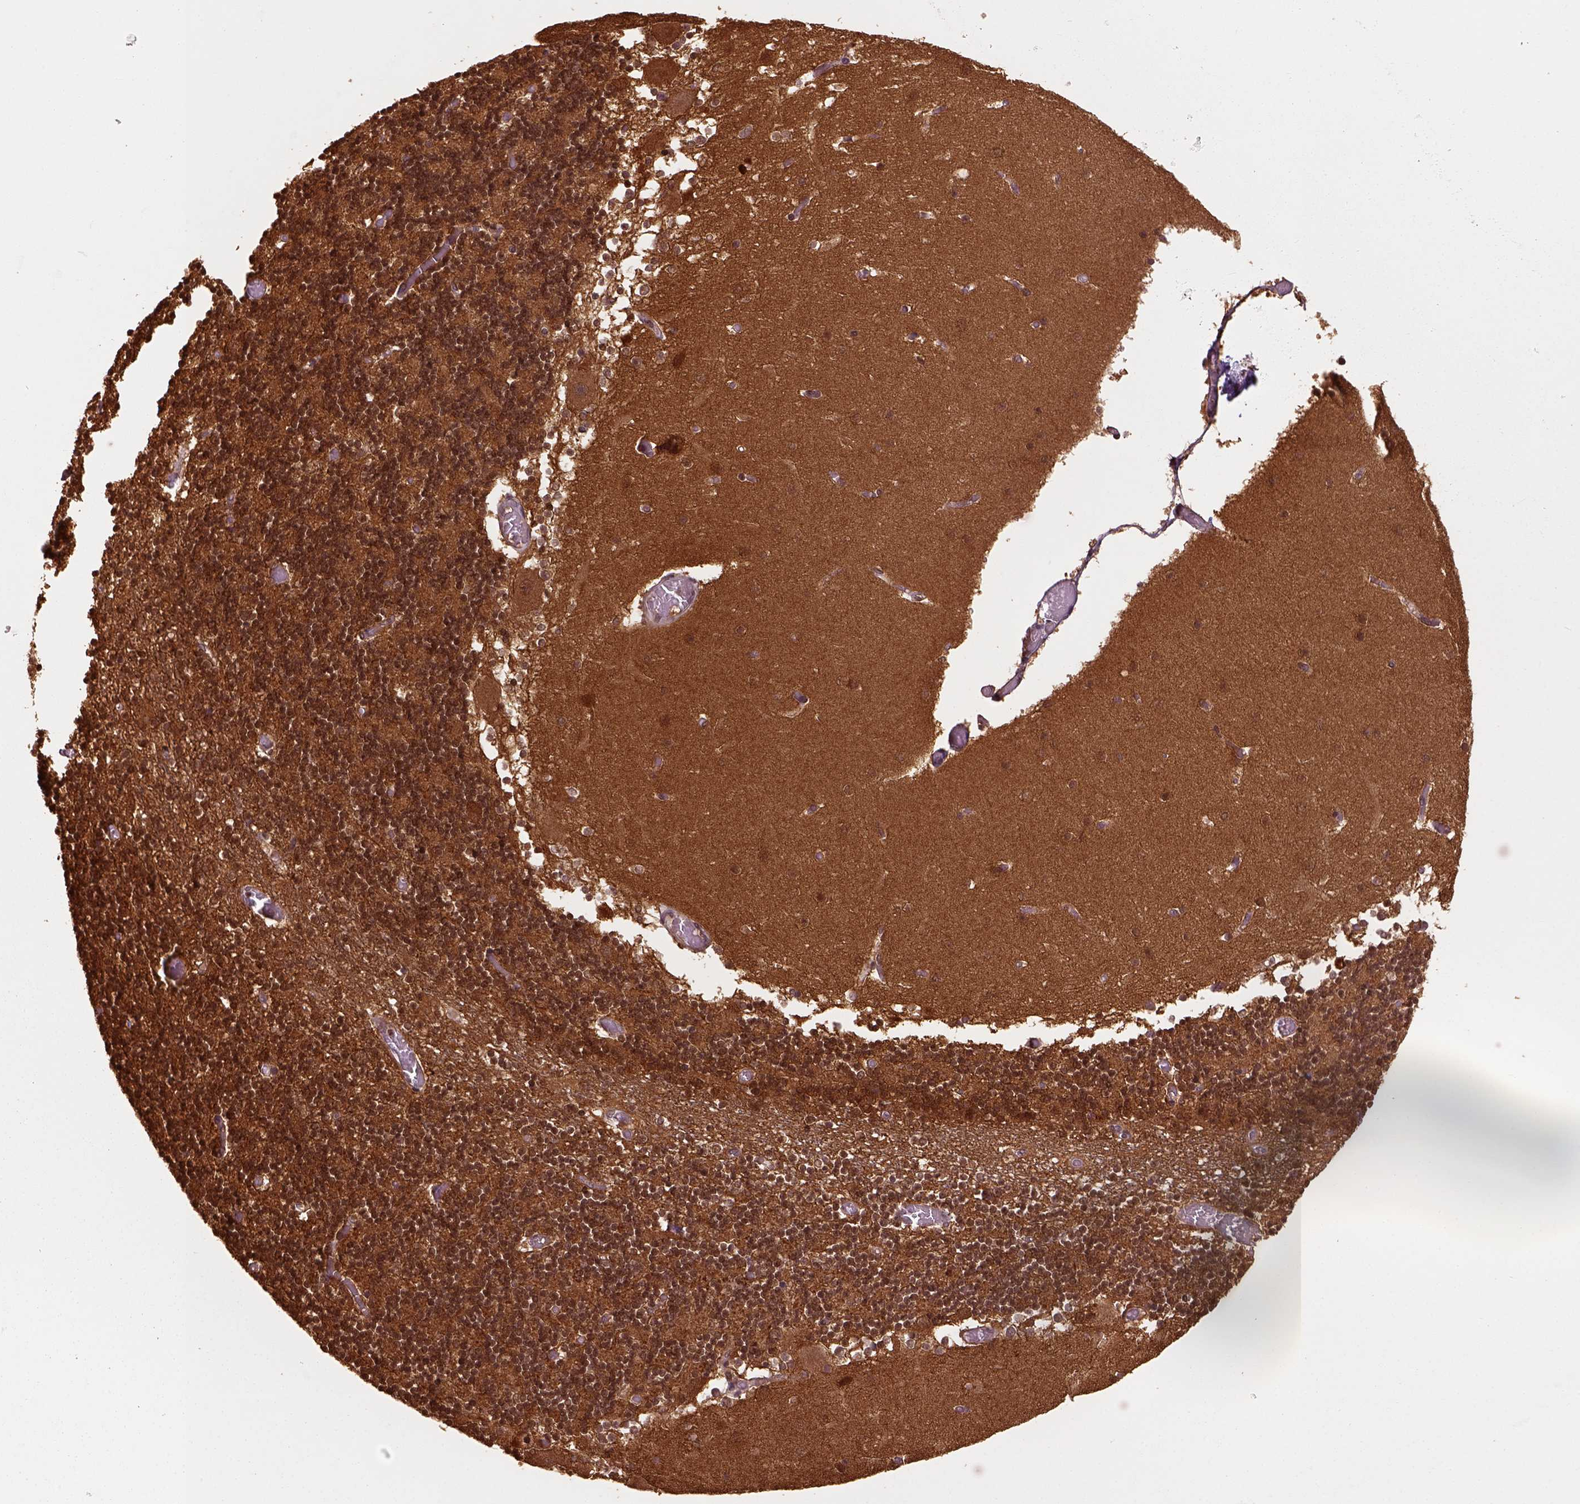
{"staining": {"intensity": "strong", "quantity": ">75%", "location": "cytoplasmic/membranous,nuclear"}, "tissue": "cerebellum", "cell_type": "Cells in granular layer", "image_type": "normal", "snomed": [{"axis": "morphology", "description": "Normal tissue, NOS"}, {"axis": "topography", "description": "Cerebellum"}], "caption": "A brown stain shows strong cytoplasmic/membranous,nuclear positivity of a protein in cells in granular layer of unremarkable cerebellum. (Brightfield microscopy of DAB IHC at high magnification).", "gene": "GOT1", "patient": {"sex": "female", "age": 28}}